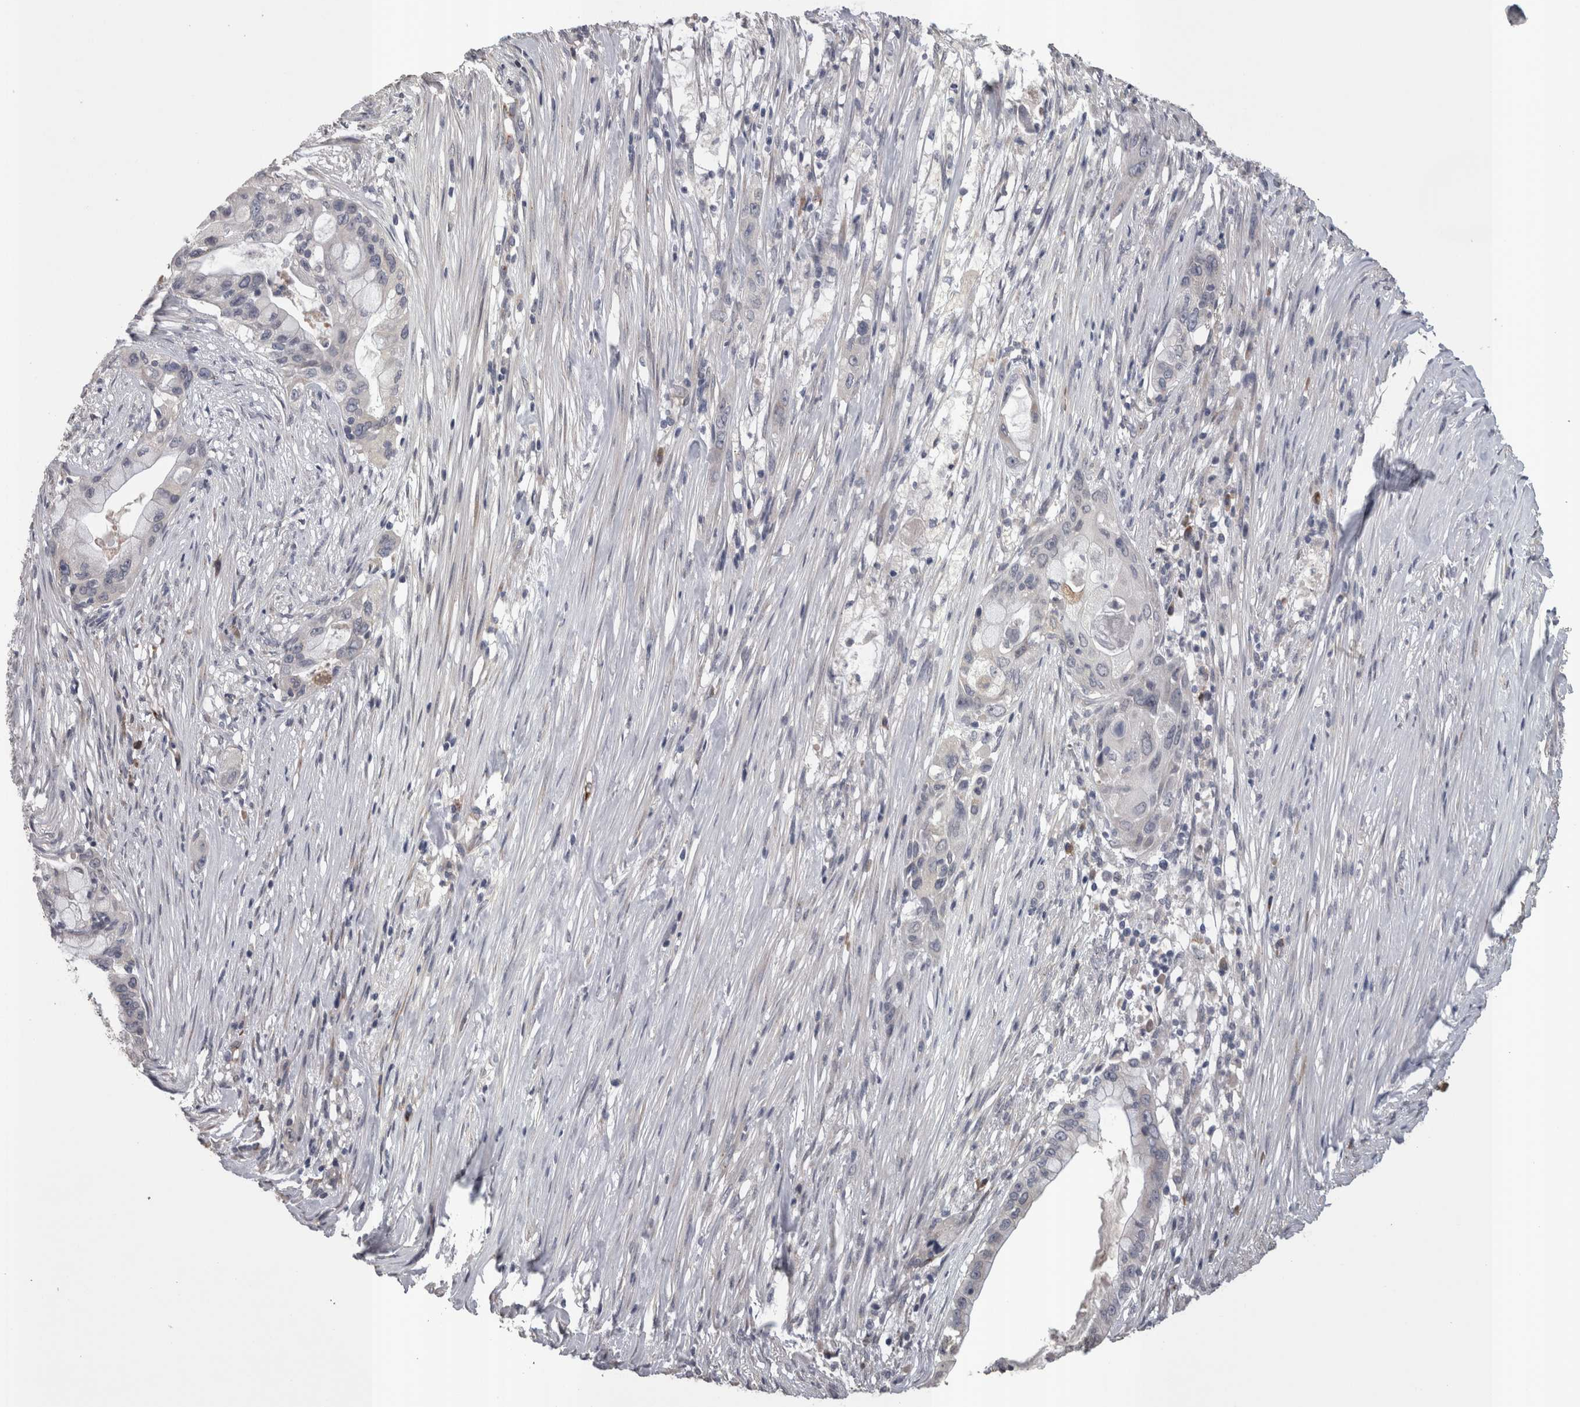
{"staining": {"intensity": "negative", "quantity": "none", "location": "none"}, "tissue": "pancreatic cancer", "cell_type": "Tumor cells", "image_type": "cancer", "snomed": [{"axis": "morphology", "description": "Adenocarcinoma, NOS"}, {"axis": "topography", "description": "Pancreas"}], "caption": "Human pancreatic cancer stained for a protein using immunohistochemistry exhibits no expression in tumor cells.", "gene": "STC1", "patient": {"sex": "male", "age": 53}}